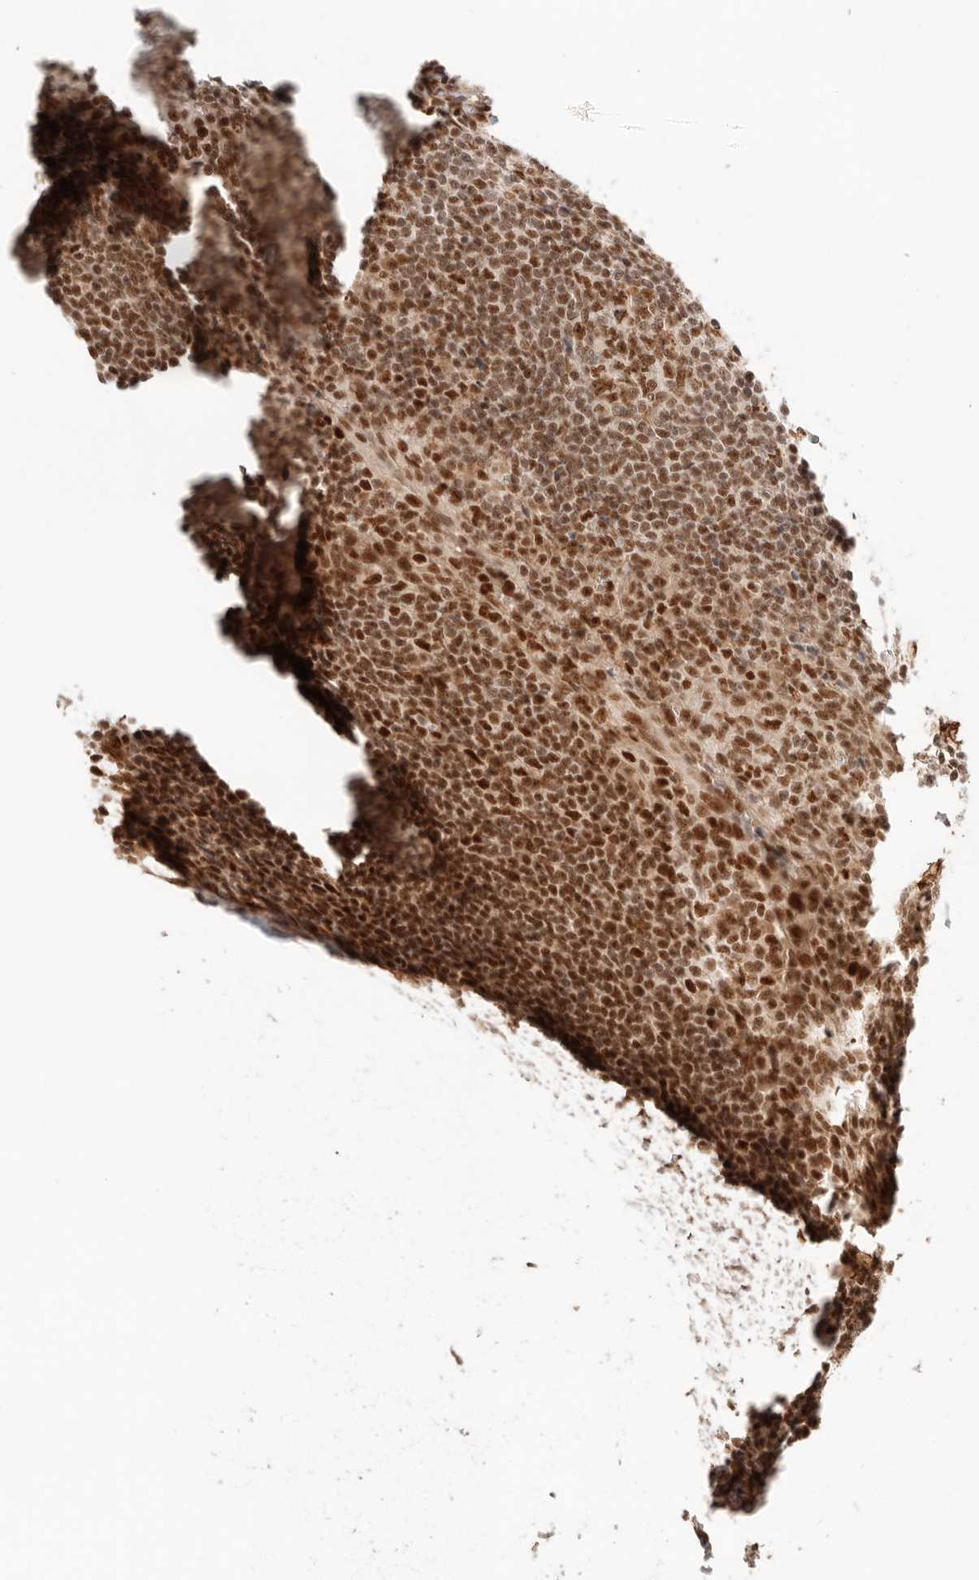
{"staining": {"intensity": "moderate", "quantity": ">75%", "location": "nuclear"}, "tissue": "tonsil", "cell_type": "Germinal center cells", "image_type": "normal", "snomed": [{"axis": "morphology", "description": "Normal tissue, NOS"}, {"axis": "topography", "description": "Tonsil"}], "caption": "Brown immunohistochemical staining in benign human tonsil exhibits moderate nuclear staining in approximately >75% of germinal center cells.", "gene": "GTF2E2", "patient": {"sex": "male", "age": 37}}